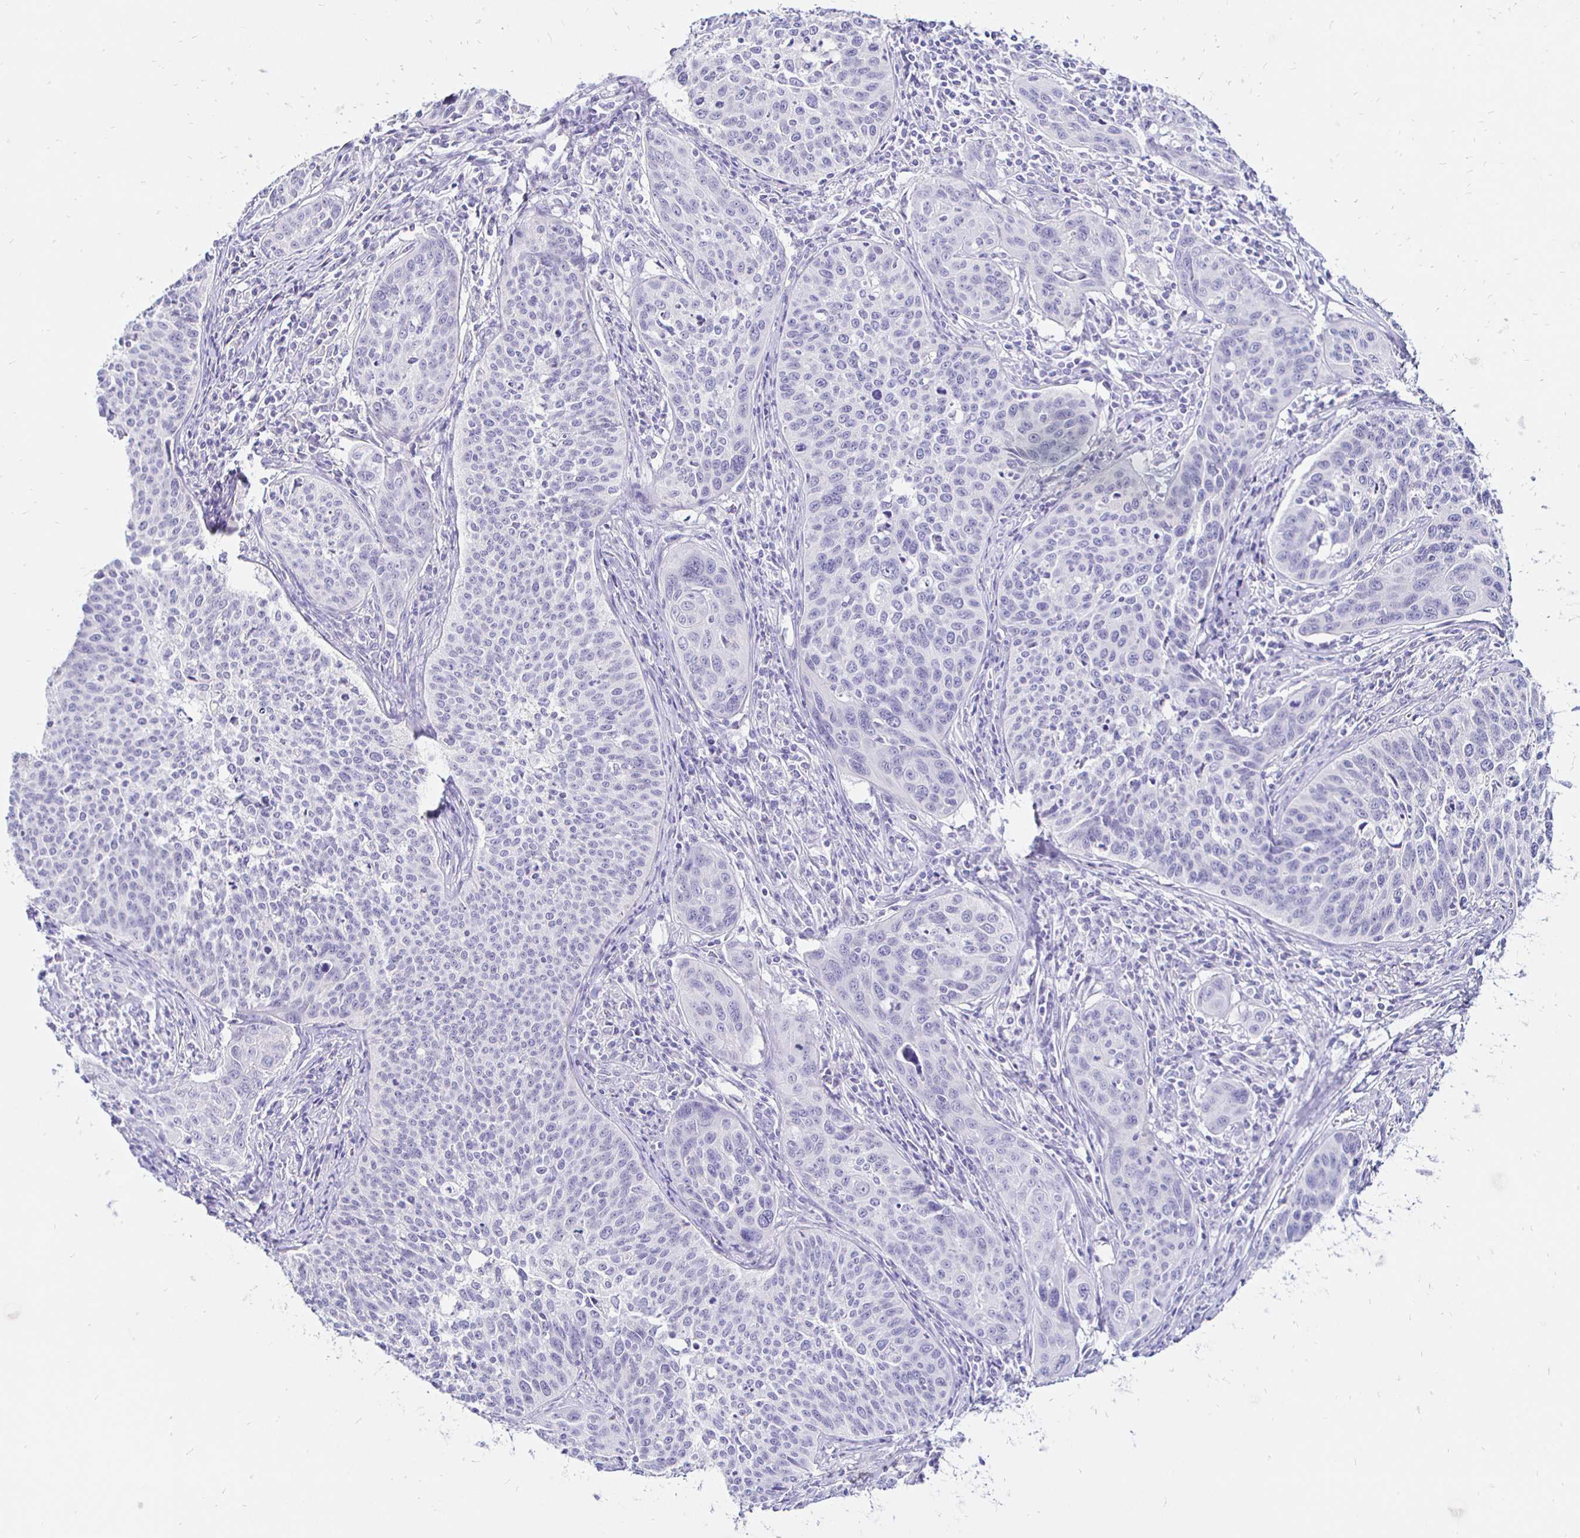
{"staining": {"intensity": "negative", "quantity": "none", "location": "none"}, "tissue": "cervical cancer", "cell_type": "Tumor cells", "image_type": "cancer", "snomed": [{"axis": "morphology", "description": "Squamous cell carcinoma, NOS"}, {"axis": "topography", "description": "Cervix"}], "caption": "Image shows no significant protein positivity in tumor cells of squamous cell carcinoma (cervical).", "gene": "IRGC", "patient": {"sex": "female", "age": 31}}